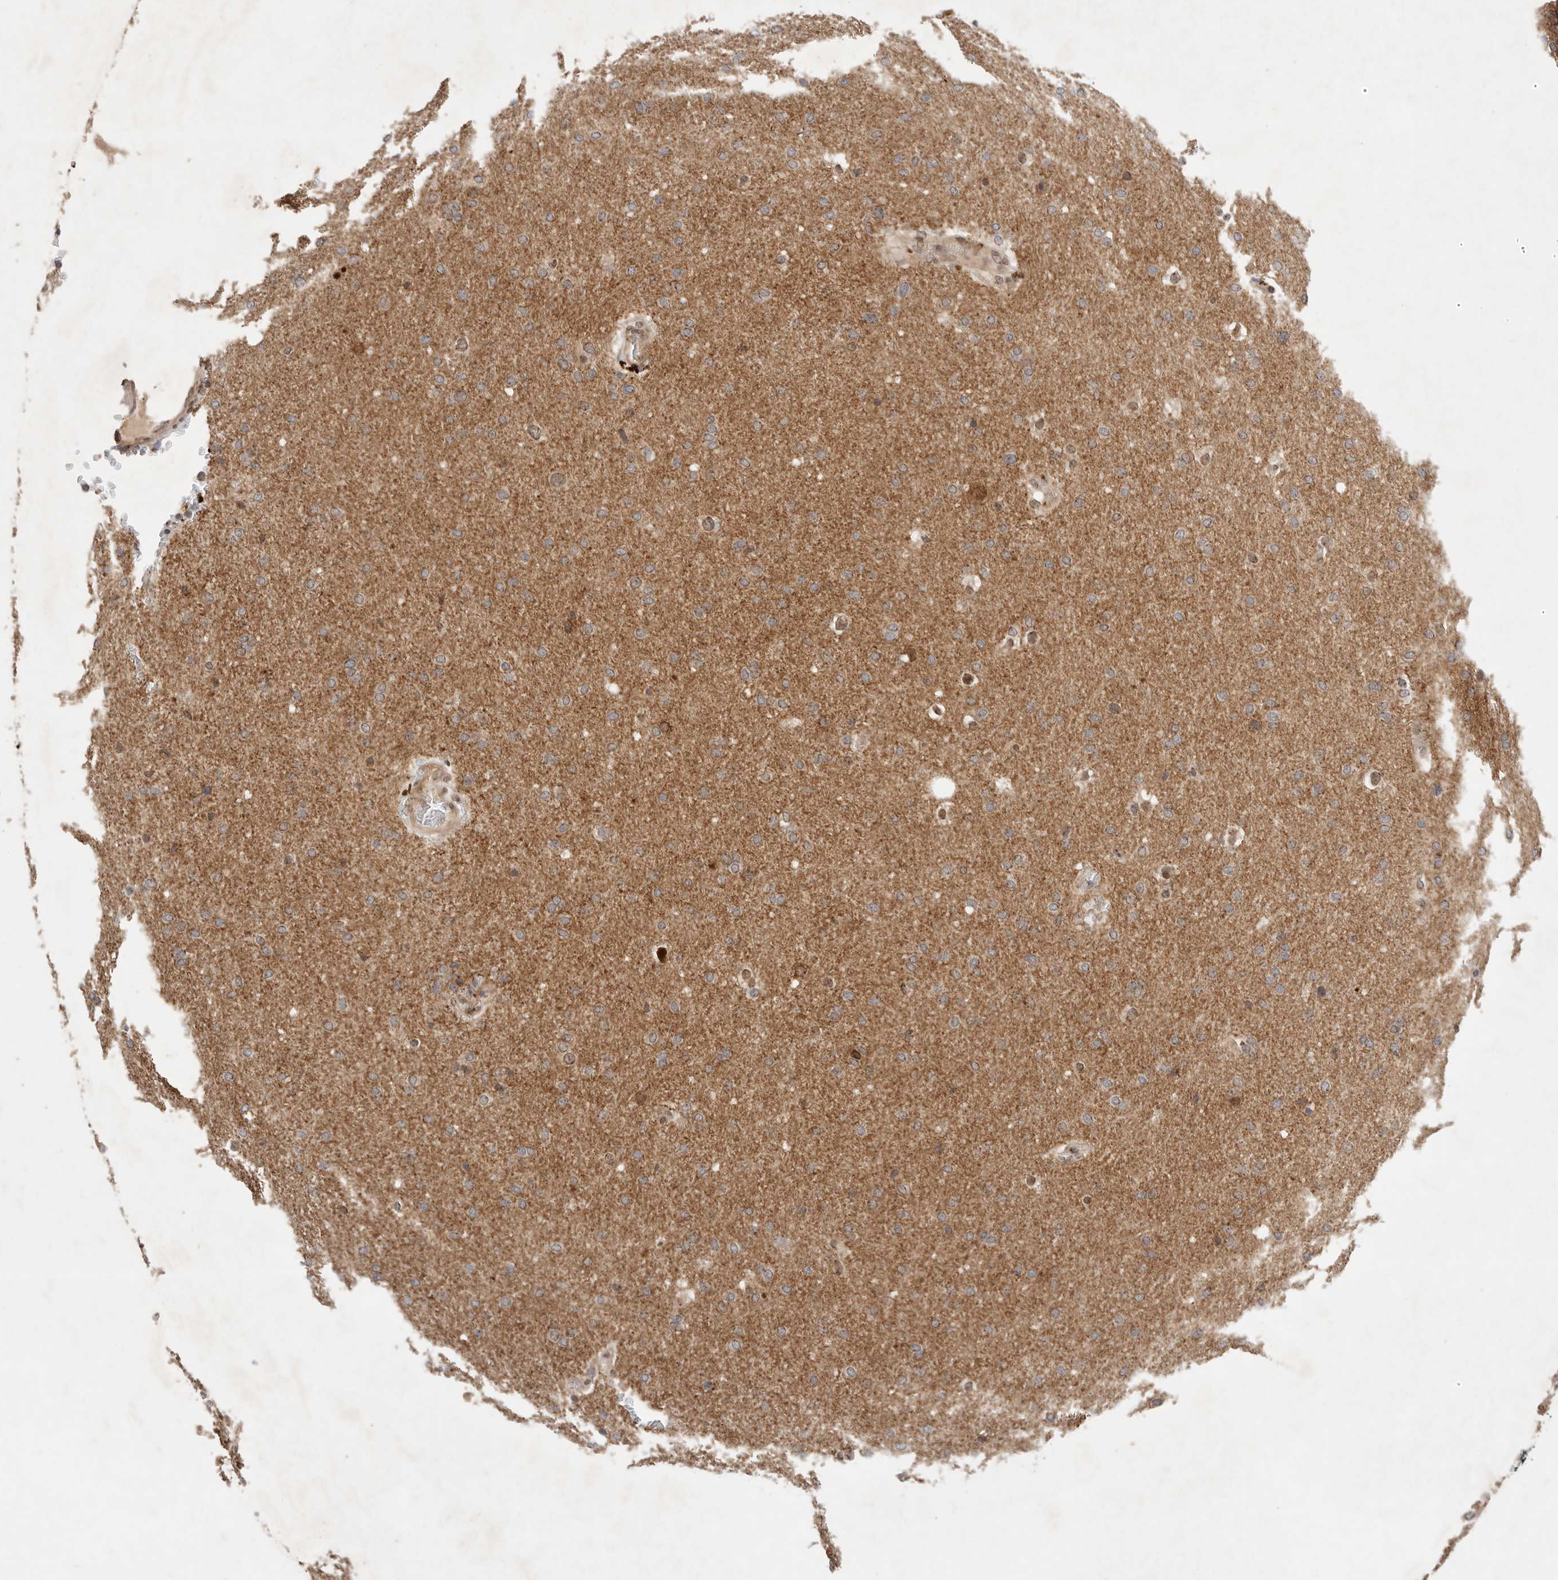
{"staining": {"intensity": "negative", "quantity": "none", "location": "none"}, "tissue": "glioma", "cell_type": "Tumor cells", "image_type": "cancer", "snomed": [{"axis": "morphology", "description": "Glioma, malignant, Low grade"}, {"axis": "topography", "description": "Brain"}], "caption": "This is an immunohistochemistry (IHC) image of human malignant glioma (low-grade). There is no expression in tumor cells.", "gene": "LEMD3", "patient": {"sex": "female", "age": 37}}